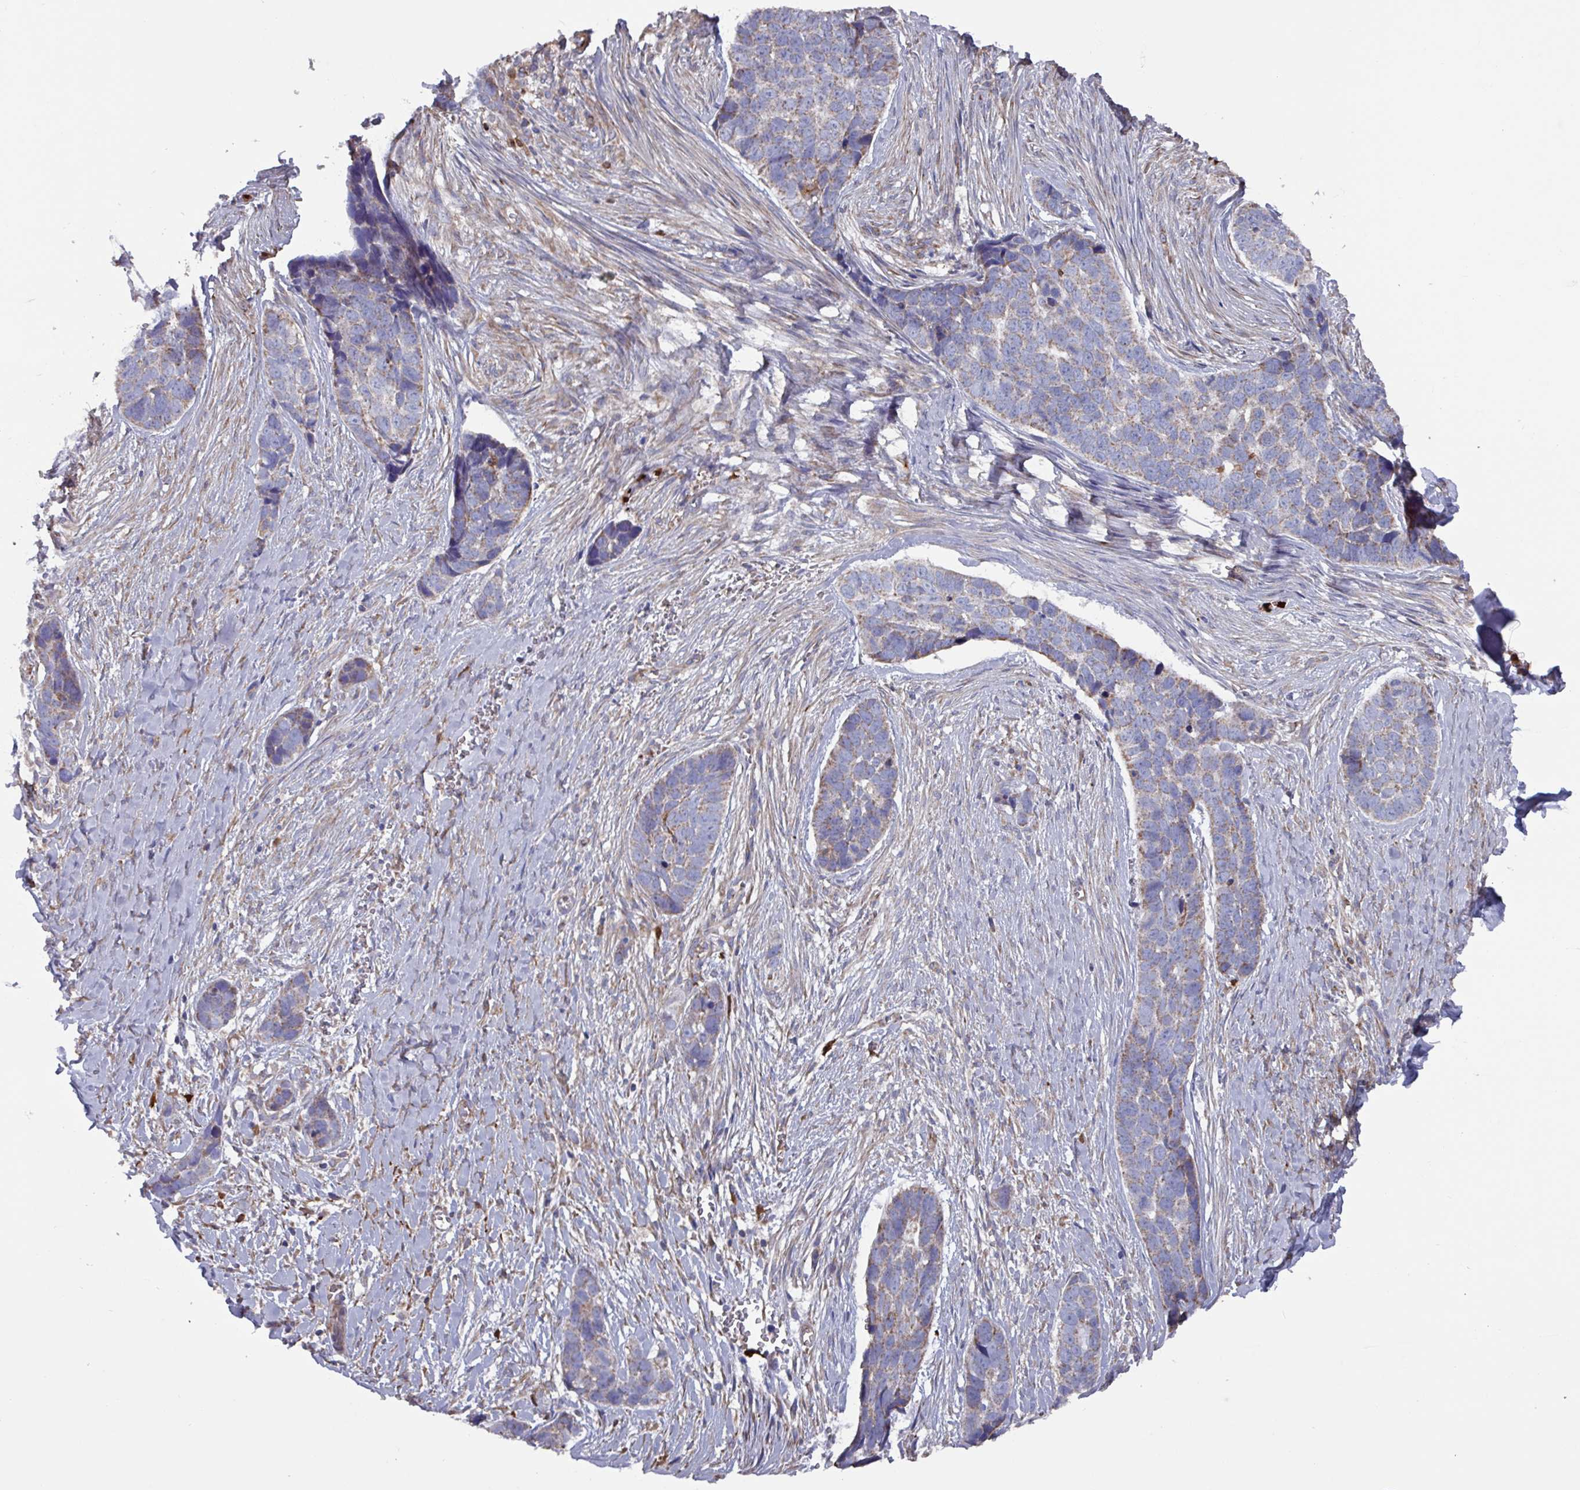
{"staining": {"intensity": "moderate", "quantity": ">75%", "location": "cytoplasmic/membranous"}, "tissue": "skin cancer", "cell_type": "Tumor cells", "image_type": "cancer", "snomed": [{"axis": "morphology", "description": "Basal cell carcinoma"}, {"axis": "topography", "description": "Skin"}], "caption": "Skin cancer (basal cell carcinoma) stained with IHC demonstrates moderate cytoplasmic/membranous staining in about >75% of tumor cells. The staining was performed using DAB to visualize the protein expression in brown, while the nuclei were stained in blue with hematoxylin (Magnification: 20x).", "gene": "UQCC2", "patient": {"sex": "female", "age": 82}}